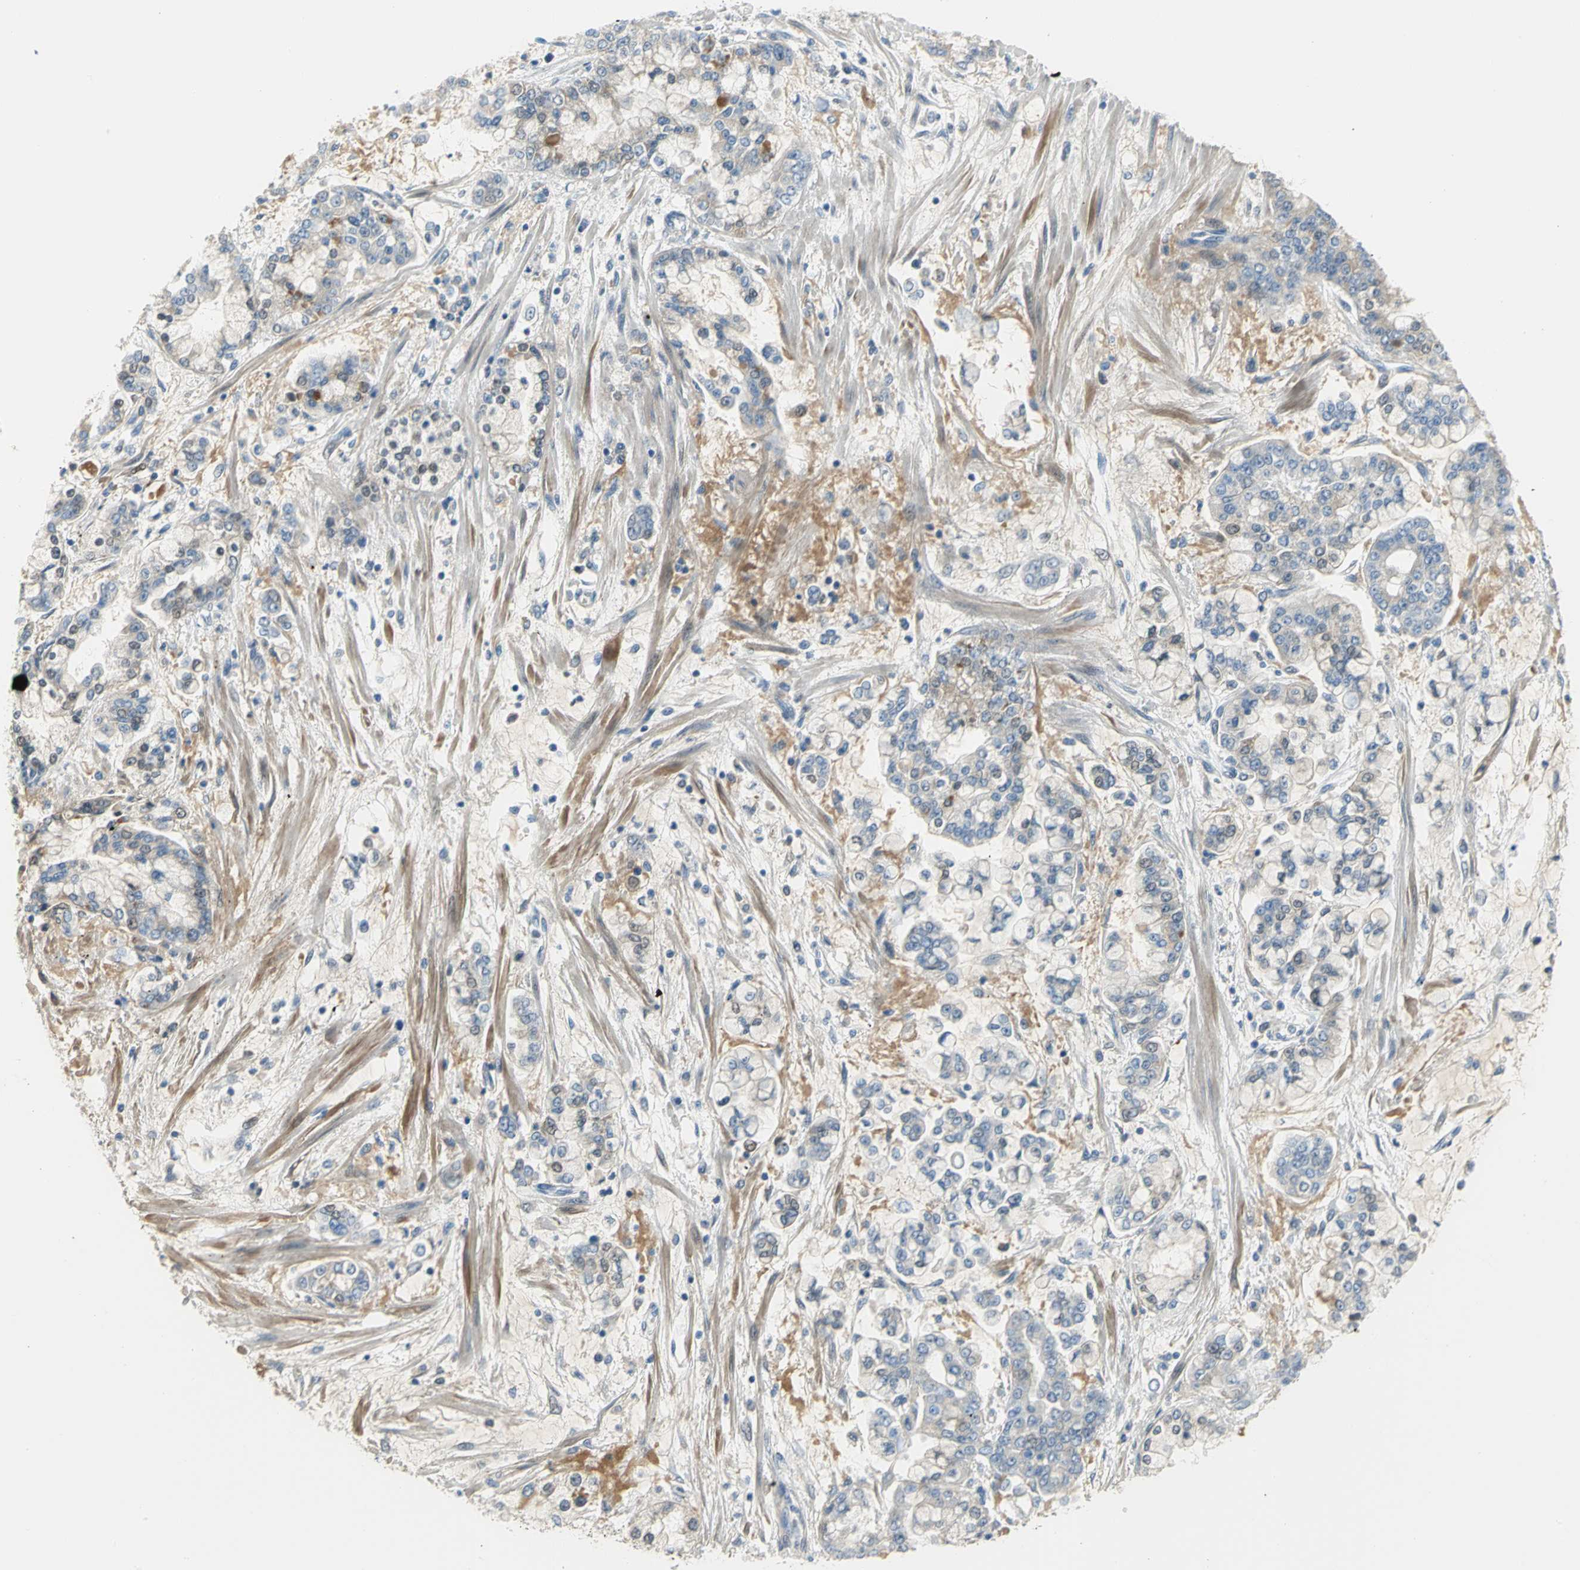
{"staining": {"intensity": "moderate", "quantity": ">75%", "location": "cytoplasmic/membranous,nuclear"}, "tissue": "stomach cancer", "cell_type": "Tumor cells", "image_type": "cancer", "snomed": [{"axis": "morphology", "description": "Normal tissue, NOS"}, {"axis": "morphology", "description": "Adenocarcinoma, NOS"}, {"axis": "topography", "description": "Stomach, upper"}, {"axis": "topography", "description": "Stomach"}], "caption": "Stomach cancer stained for a protein (brown) displays moderate cytoplasmic/membranous and nuclear positive positivity in about >75% of tumor cells.", "gene": "ZIC1", "patient": {"sex": "male", "age": 76}}